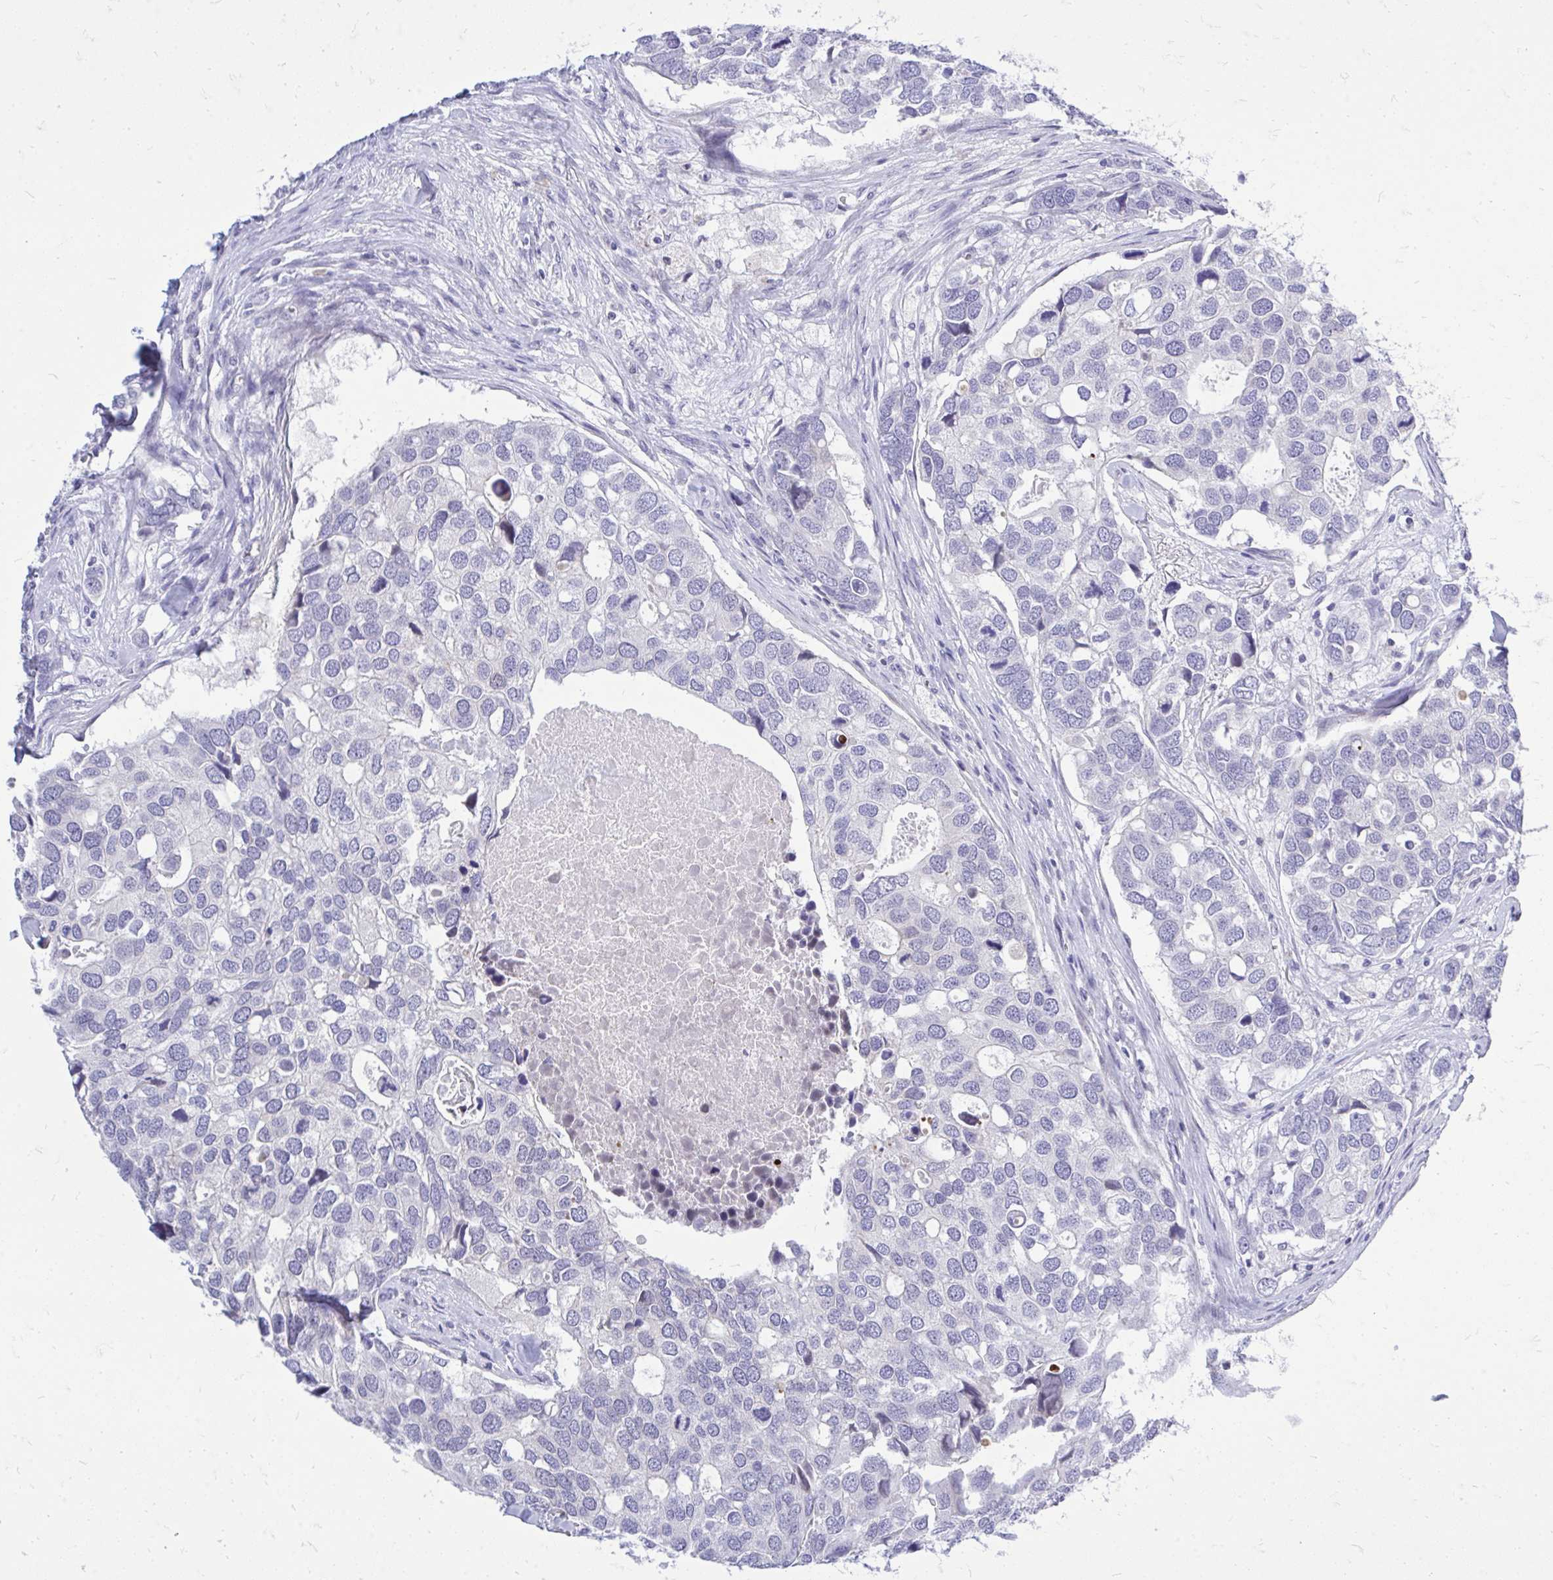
{"staining": {"intensity": "negative", "quantity": "none", "location": "none"}, "tissue": "breast cancer", "cell_type": "Tumor cells", "image_type": "cancer", "snomed": [{"axis": "morphology", "description": "Duct carcinoma"}, {"axis": "topography", "description": "Breast"}], "caption": "Immunohistochemistry micrograph of invasive ductal carcinoma (breast) stained for a protein (brown), which exhibits no positivity in tumor cells. (DAB (3,3'-diaminobenzidine) immunohistochemistry (IHC) visualized using brightfield microscopy, high magnification).", "gene": "GABRA1", "patient": {"sex": "female", "age": 83}}